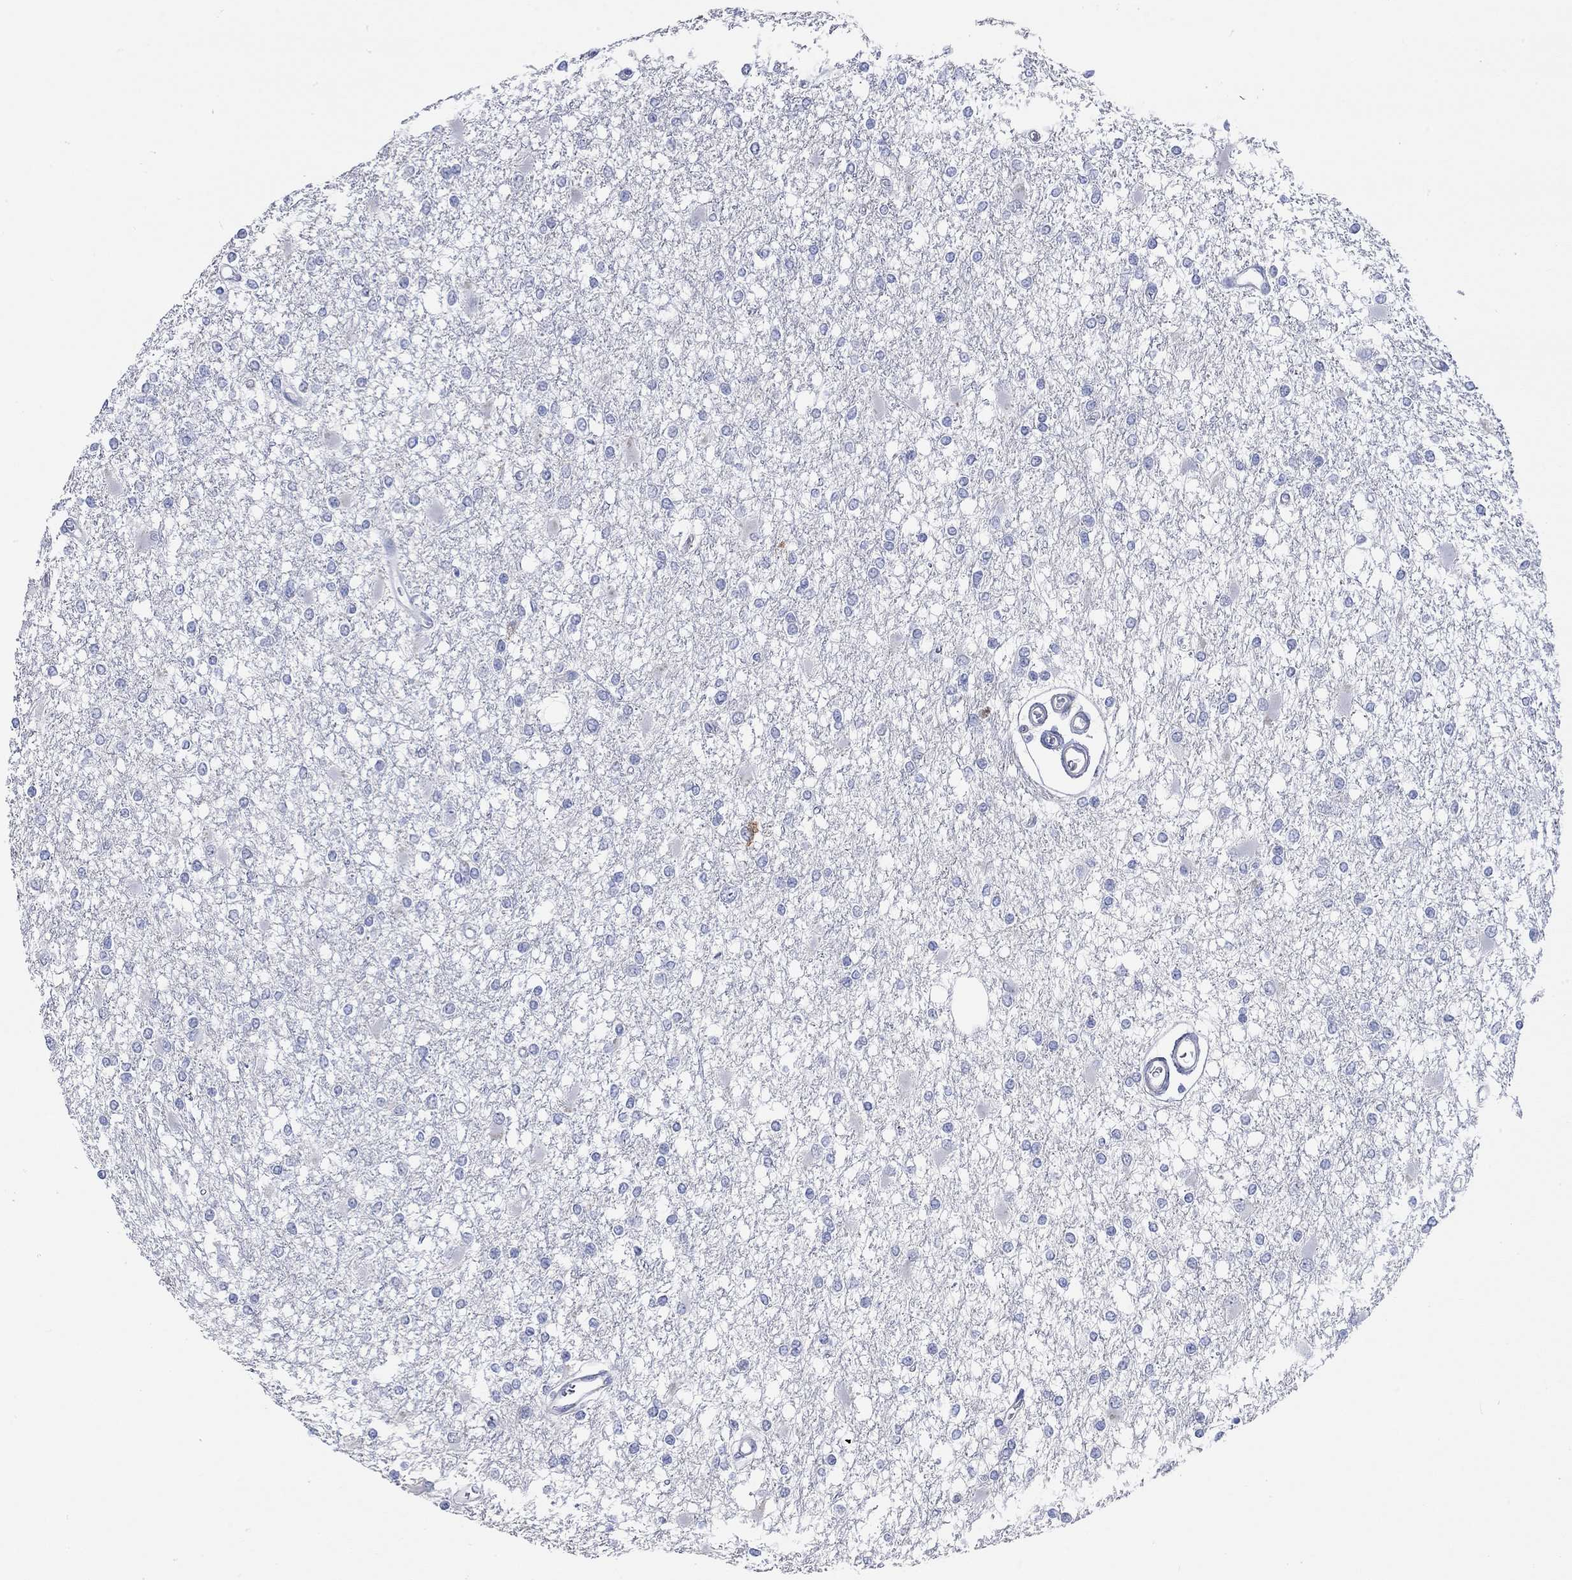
{"staining": {"intensity": "negative", "quantity": "none", "location": "none"}, "tissue": "glioma", "cell_type": "Tumor cells", "image_type": "cancer", "snomed": [{"axis": "morphology", "description": "Glioma, malignant, High grade"}, {"axis": "topography", "description": "Cerebral cortex"}], "caption": "This micrograph is of malignant high-grade glioma stained with immunohistochemistry to label a protein in brown with the nuclei are counter-stained blue. There is no expression in tumor cells.", "gene": "PNMA5", "patient": {"sex": "male", "age": 79}}